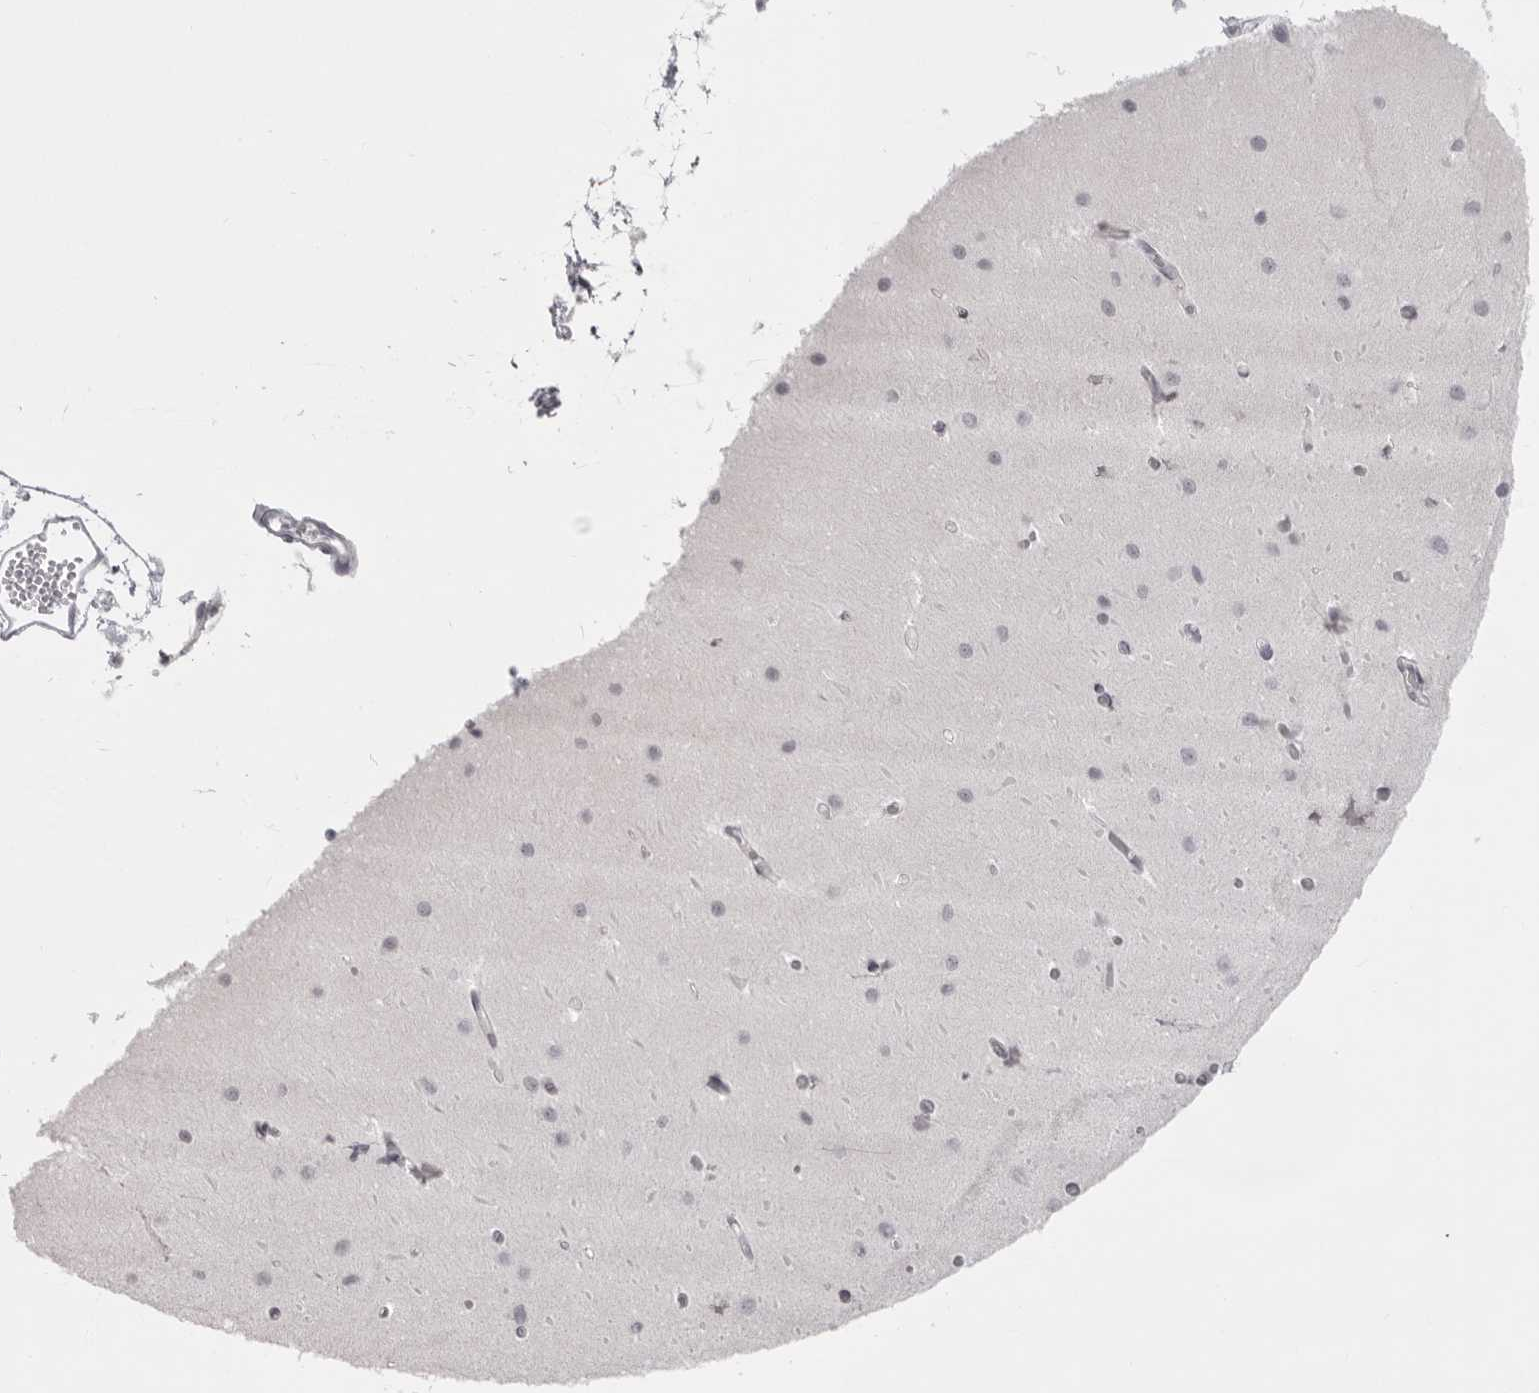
{"staining": {"intensity": "negative", "quantity": "none", "location": "none"}, "tissue": "cerebellum", "cell_type": "Cells in granular layer", "image_type": "normal", "snomed": [{"axis": "morphology", "description": "Normal tissue, NOS"}, {"axis": "topography", "description": "Cerebellum"}], "caption": "Benign cerebellum was stained to show a protein in brown. There is no significant expression in cells in granular layer. (Brightfield microscopy of DAB immunohistochemistry at high magnification).", "gene": "NUDT18", "patient": {"sex": "male", "age": 37}}